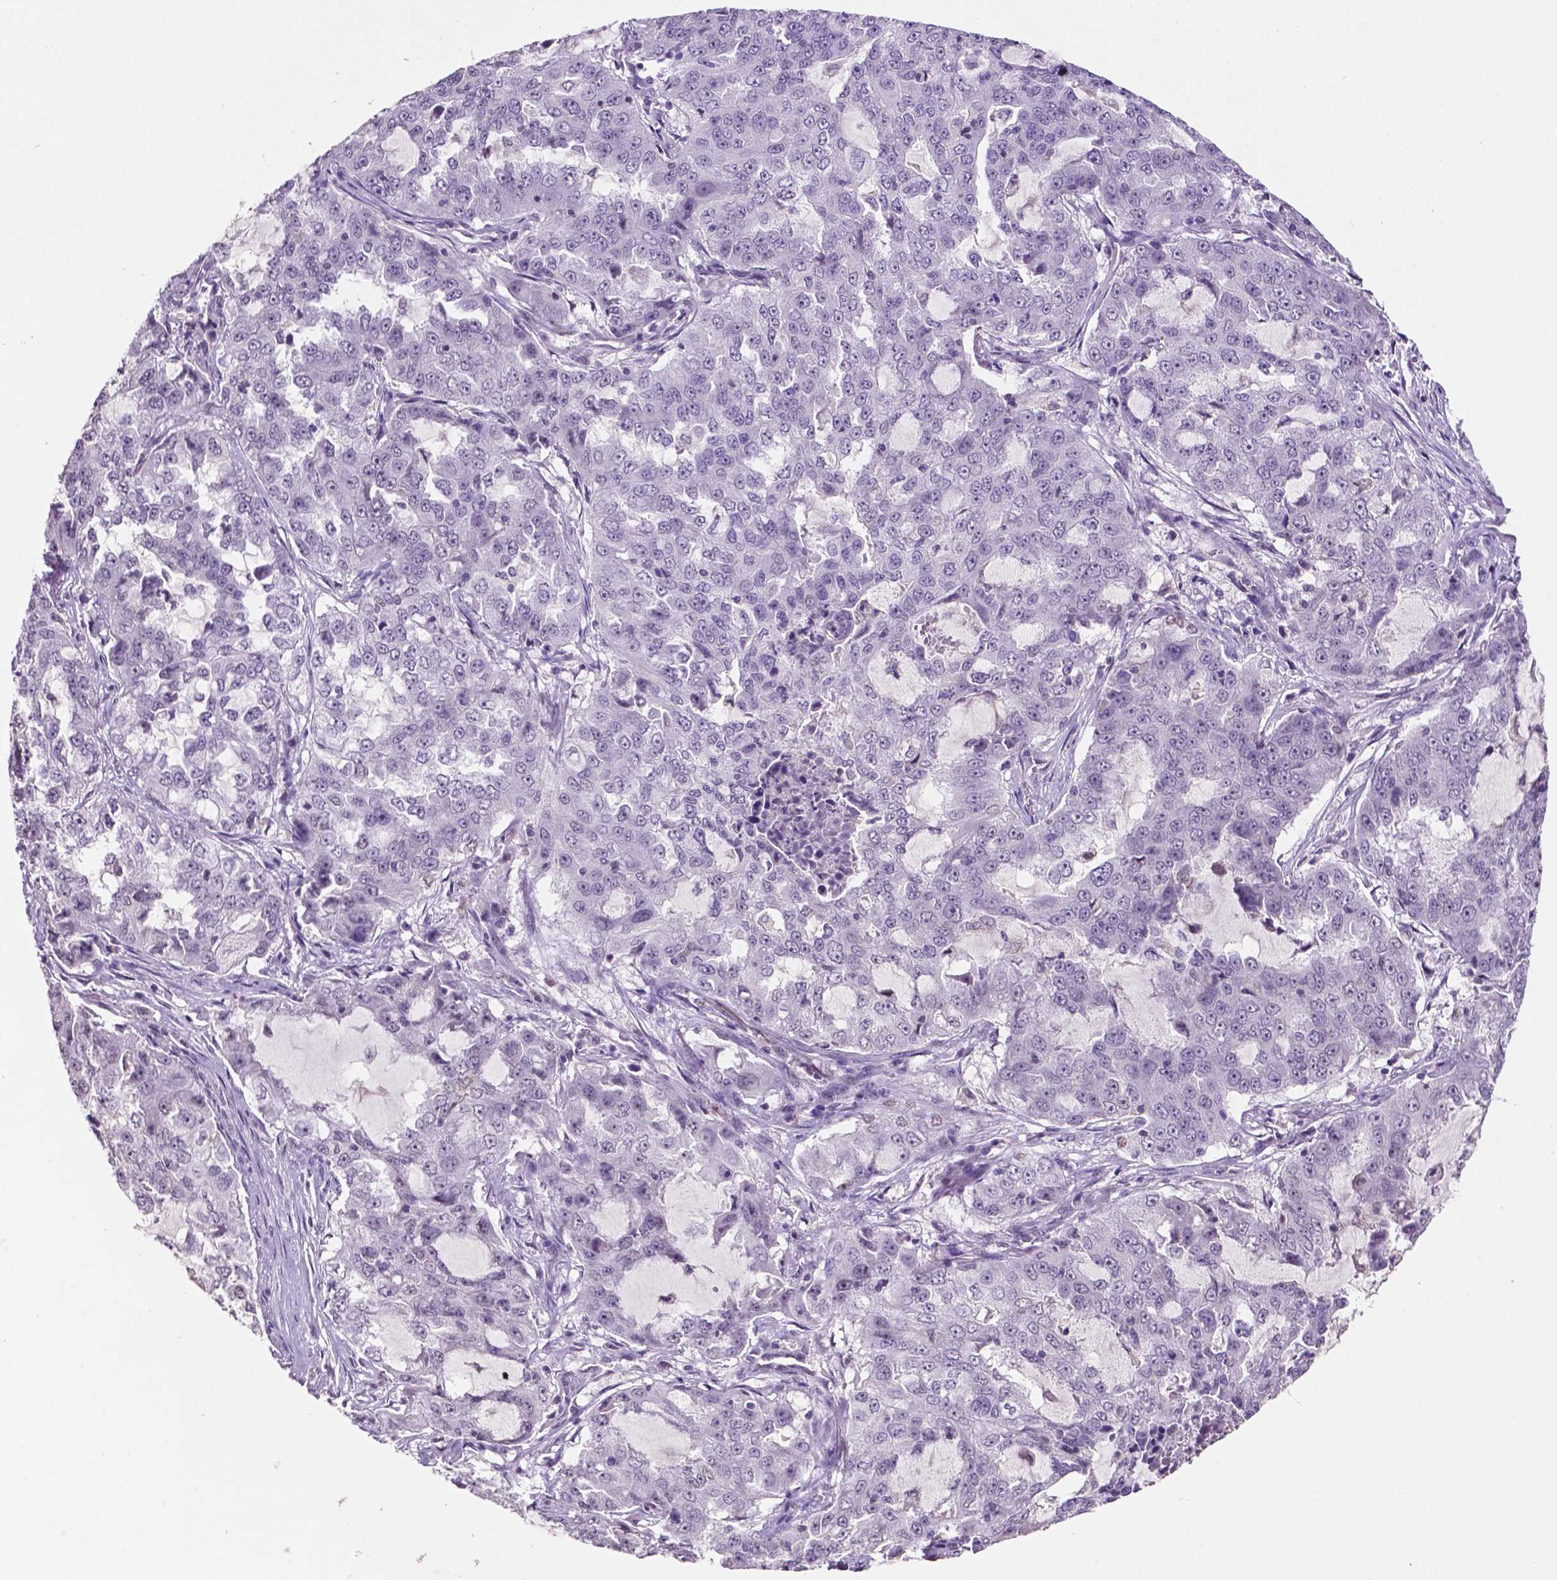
{"staining": {"intensity": "negative", "quantity": "none", "location": "none"}, "tissue": "lung cancer", "cell_type": "Tumor cells", "image_type": "cancer", "snomed": [{"axis": "morphology", "description": "Adenocarcinoma, NOS"}, {"axis": "topography", "description": "Lung"}], "caption": "This micrograph is of adenocarcinoma (lung) stained with IHC to label a protein in brown with the nuclei are counter-stained blue. There is no staining in tumor cells.", "gene": "PTPN6", "patient": {"sex": "female", "age": 61}}